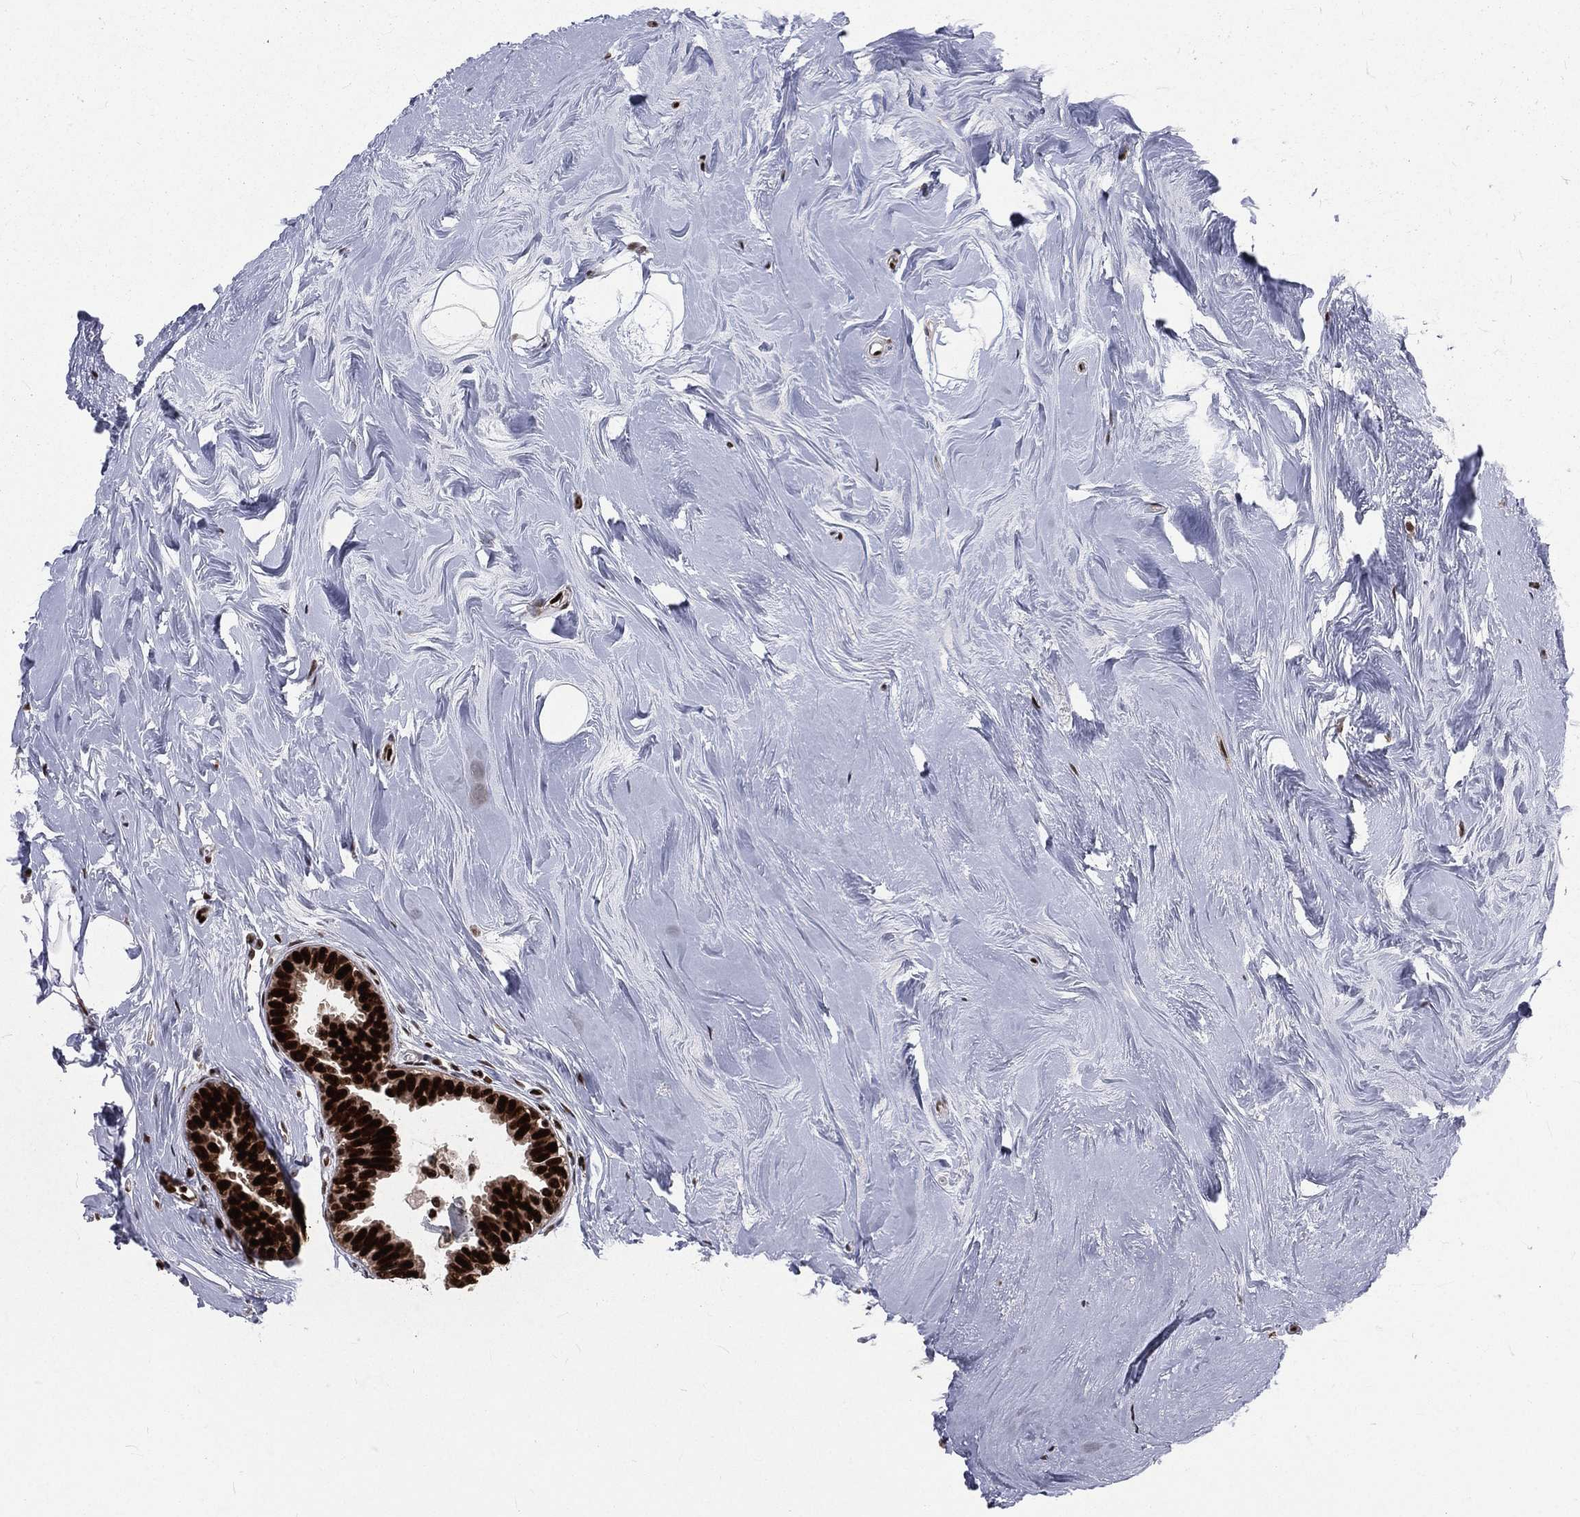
{"staining": {"intensity": "strong", "quantity": ">75%", "location": "nuclear"}, "tissue": "breast cancer", "cell_type": "Tumor cells", "image_type": "cancer", "snomed": [{"axis": "morphology", "description": "Duct carcinoma"}, {"axis": "topography", "description": "Breast"}], "caption": "IHC histopathology image of neoplastic tissue: breast intraductal carcinoma stained using IHC displays high levels of strong protein expression localized specifically in the nuclear of tumor cells, appearing as a nuclear brown color.", "gene": "POLB", "patient": {"sex": "female", "age": 55}}